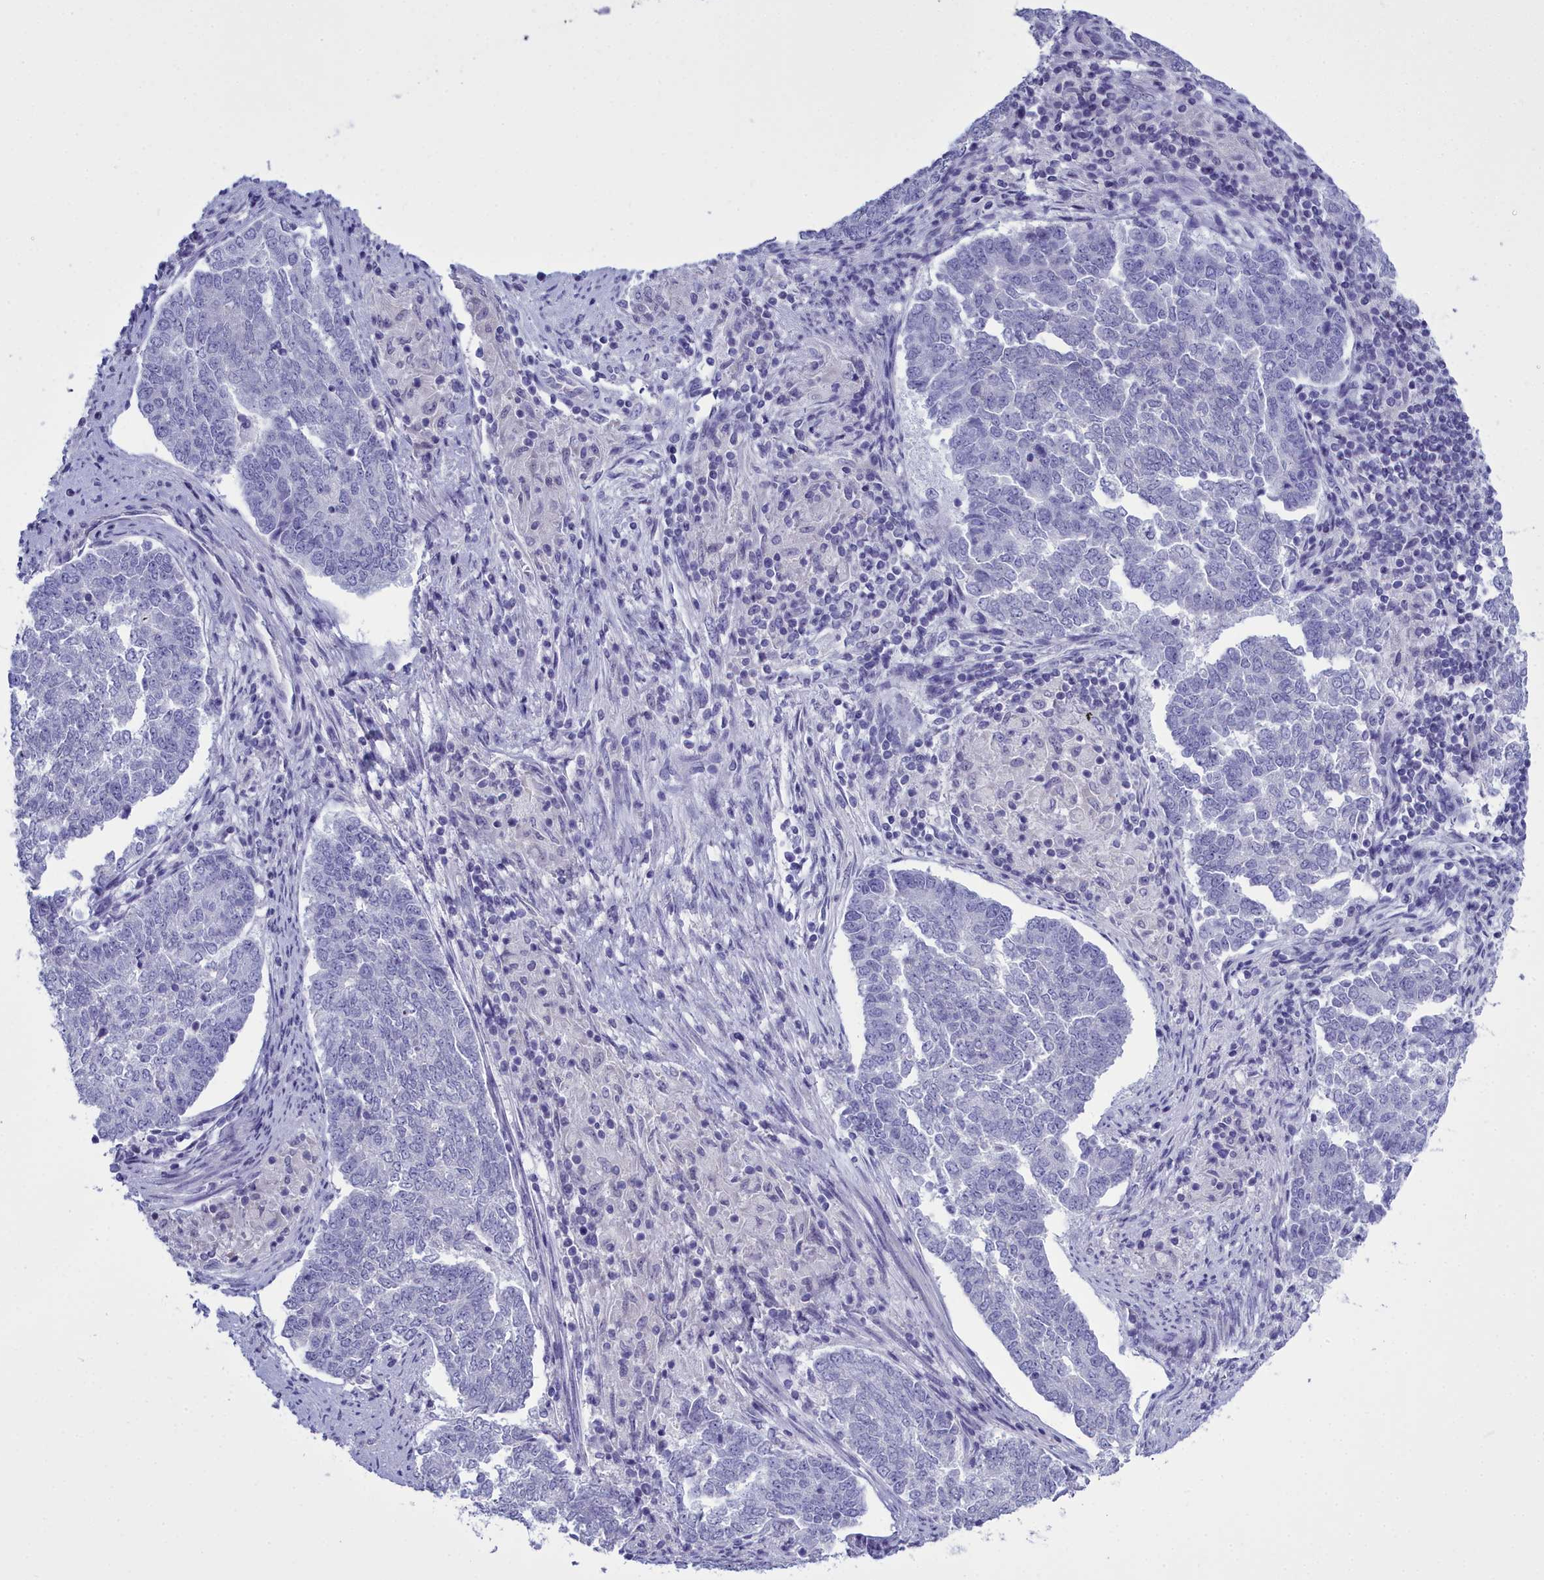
{"staining": {"intensity": "negative", "quantity": "none", "location": "none"}, "tissue": "endometrial cancer", "cell_type": "Tumor cells", "image_type": "cancer", "snomed": [{"axis": "morphology", "description": "Adenocarcinoma, NOS"}, {"axis": "topography", "description": "Endometrium"}], "caption": "A high-resolution image shows IHC staining of endometrial cancer (adenocarcinoma), which displays no significant expression in tumor cells.", "gene": "MAP6", "patient": {"sex": "female", "age": 80}}